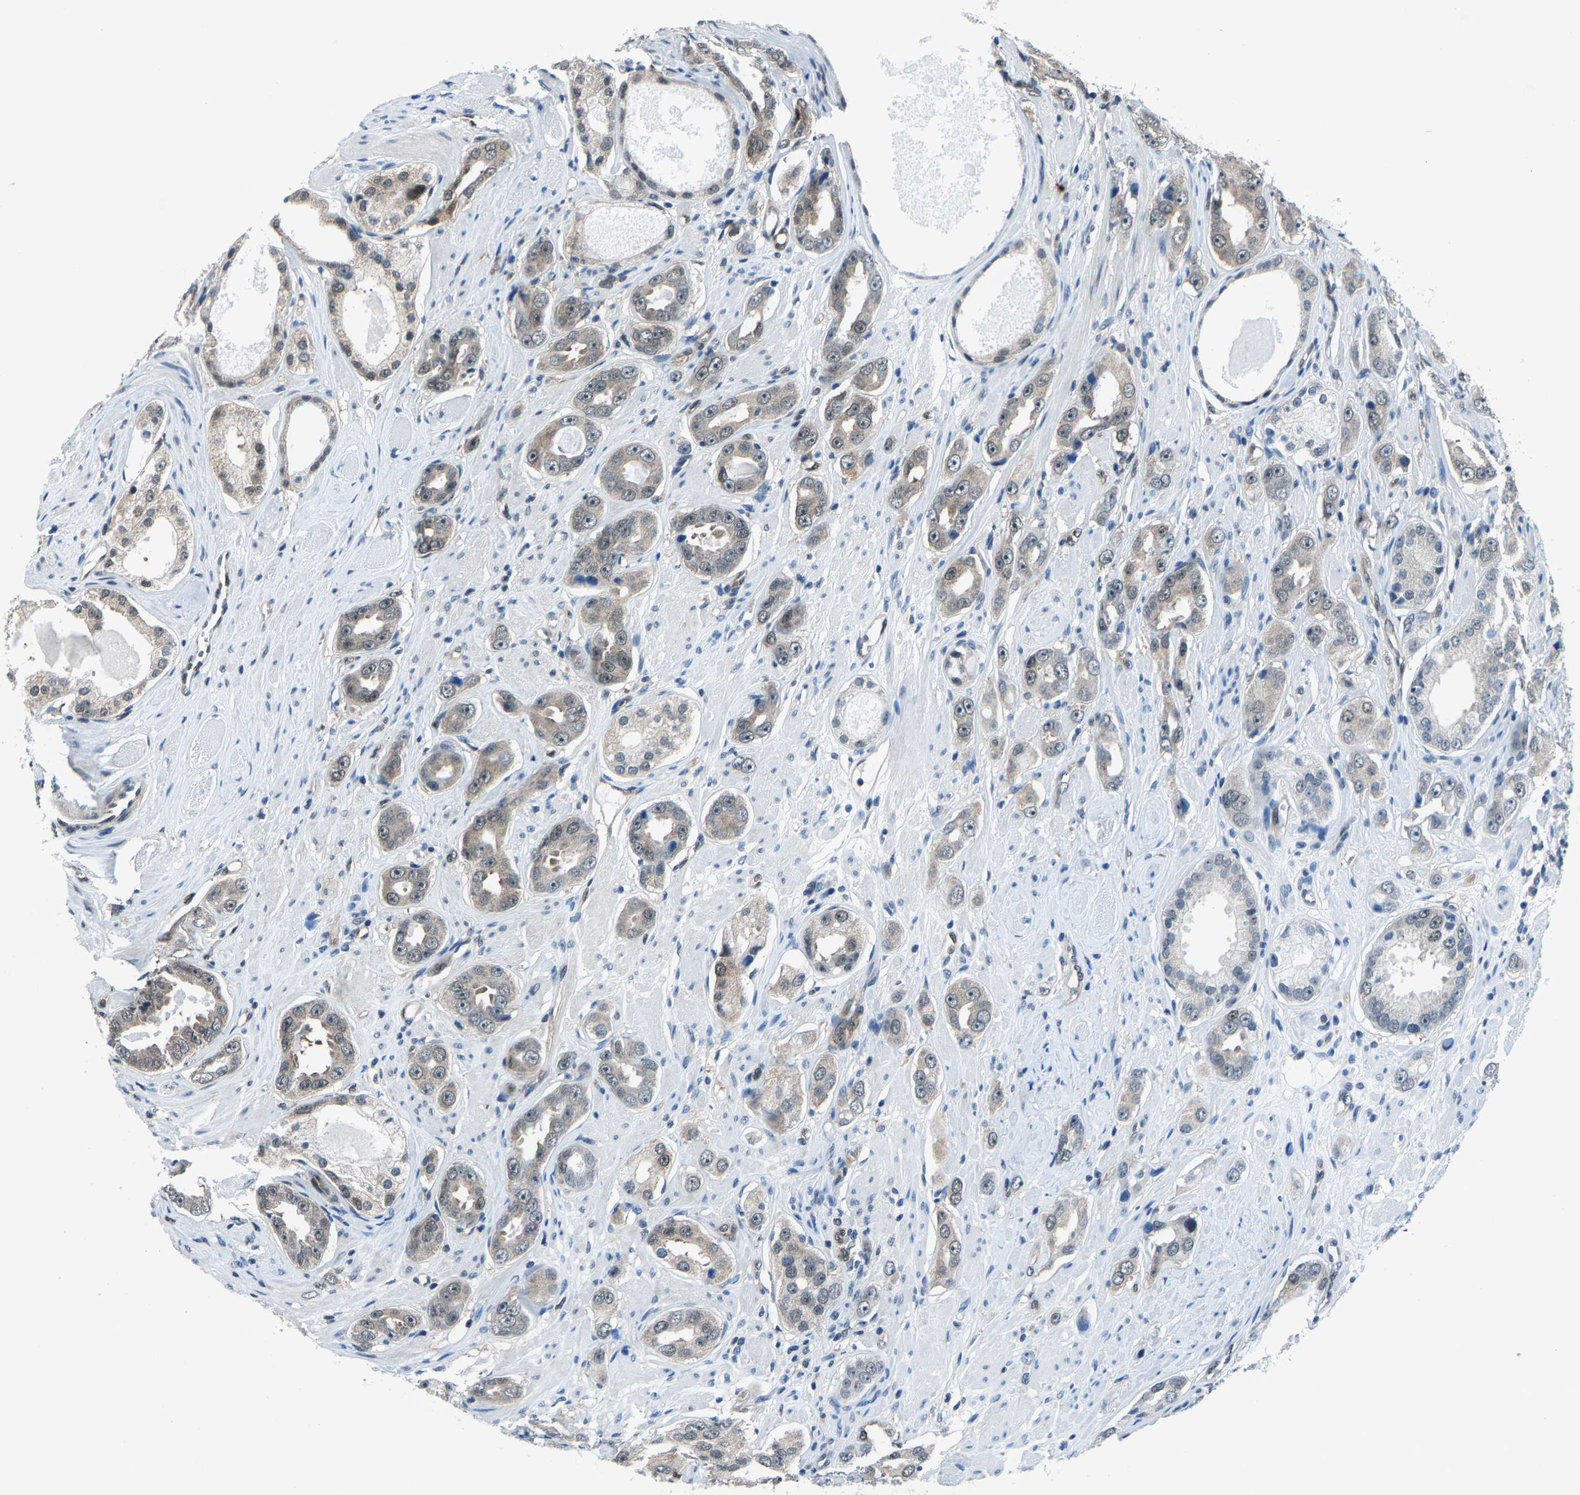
{"staining": {"intensity": "weak", "quantity": "25%-75%", "location": "cytoplasmic/membranous,nuclear"}, "tissue": "prostate cancer", "cell_type": "Tumor cells", "image_type": "cancer", "snomed": [{"axis": "morphology", "description": "Adenocarcinoma, Medium grade"}, {"axis": "topography", "description": "Prostate"}], "caption": "Weak cytoplasmic/membranous and nuclear staining for a protein is seen in about 25%-75% of tumor cells of medium-grade adenocarcinoma (prostate) using immunohistochemistry (IHC).", "gene": "ATXN3", "patient": {"sex": "male", "age": 53}}